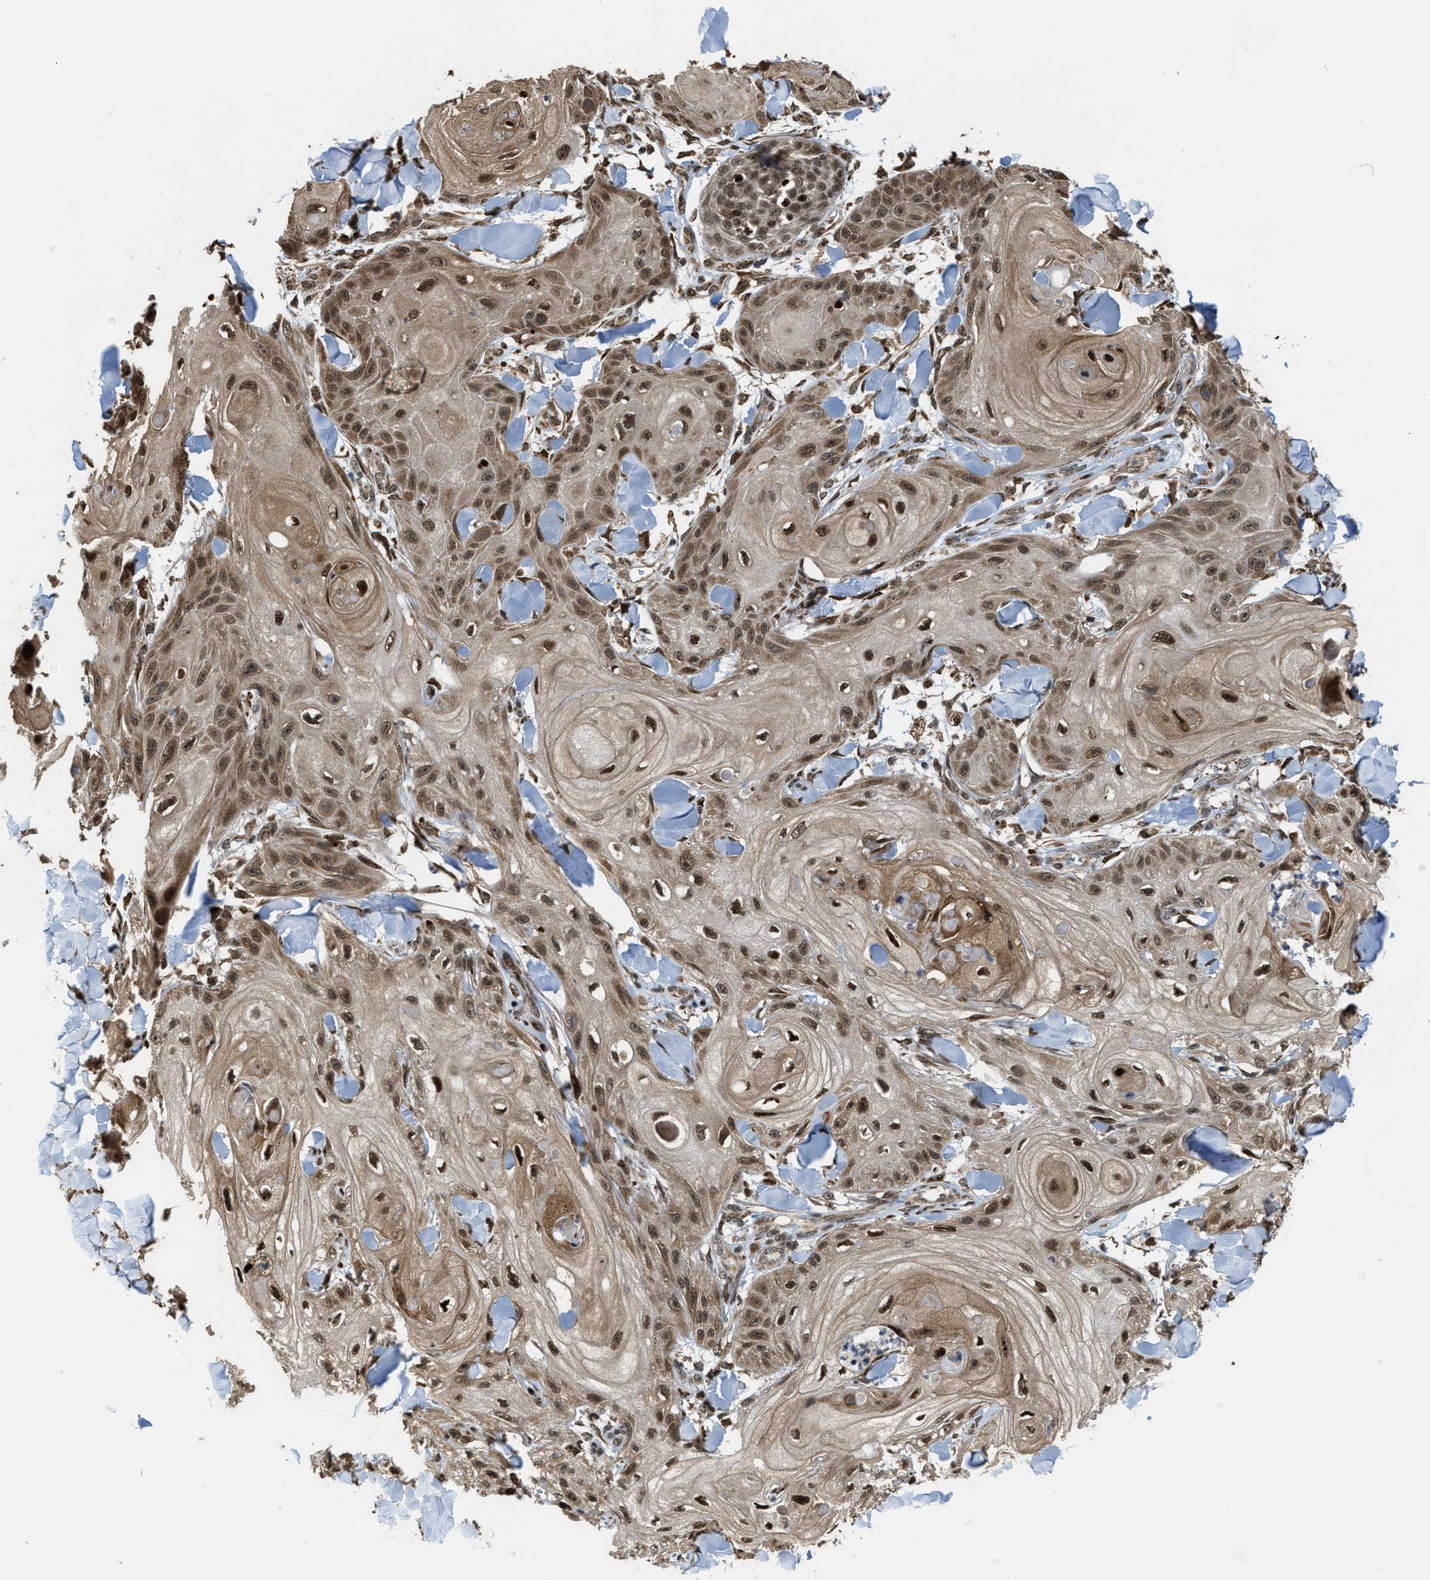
{"staining": {"intensity": "strong", "quantity": ">75%", "location": "cytoplasmic/membranous,nuclear"}, "tissue": "skin cancer", "cell_type": "Tumor cells", "image_type": "cancer", "snomed": [{"axis": "morphology", "description": "Squamous cell carcinoma, NOS"}, {"axis": "topography", "description": "Skin"}], "caption": "This histopathology image exhibits skin cancer stained with immunohistochemistry to label a protein in brown. The cytoplasmic/membranous and nuclear of tumor cells show strong positivity for the protein. Nuclei are counter-stained blue.", "gene": "ZNF250", "patient": {"sex": "male", "age": 74}}